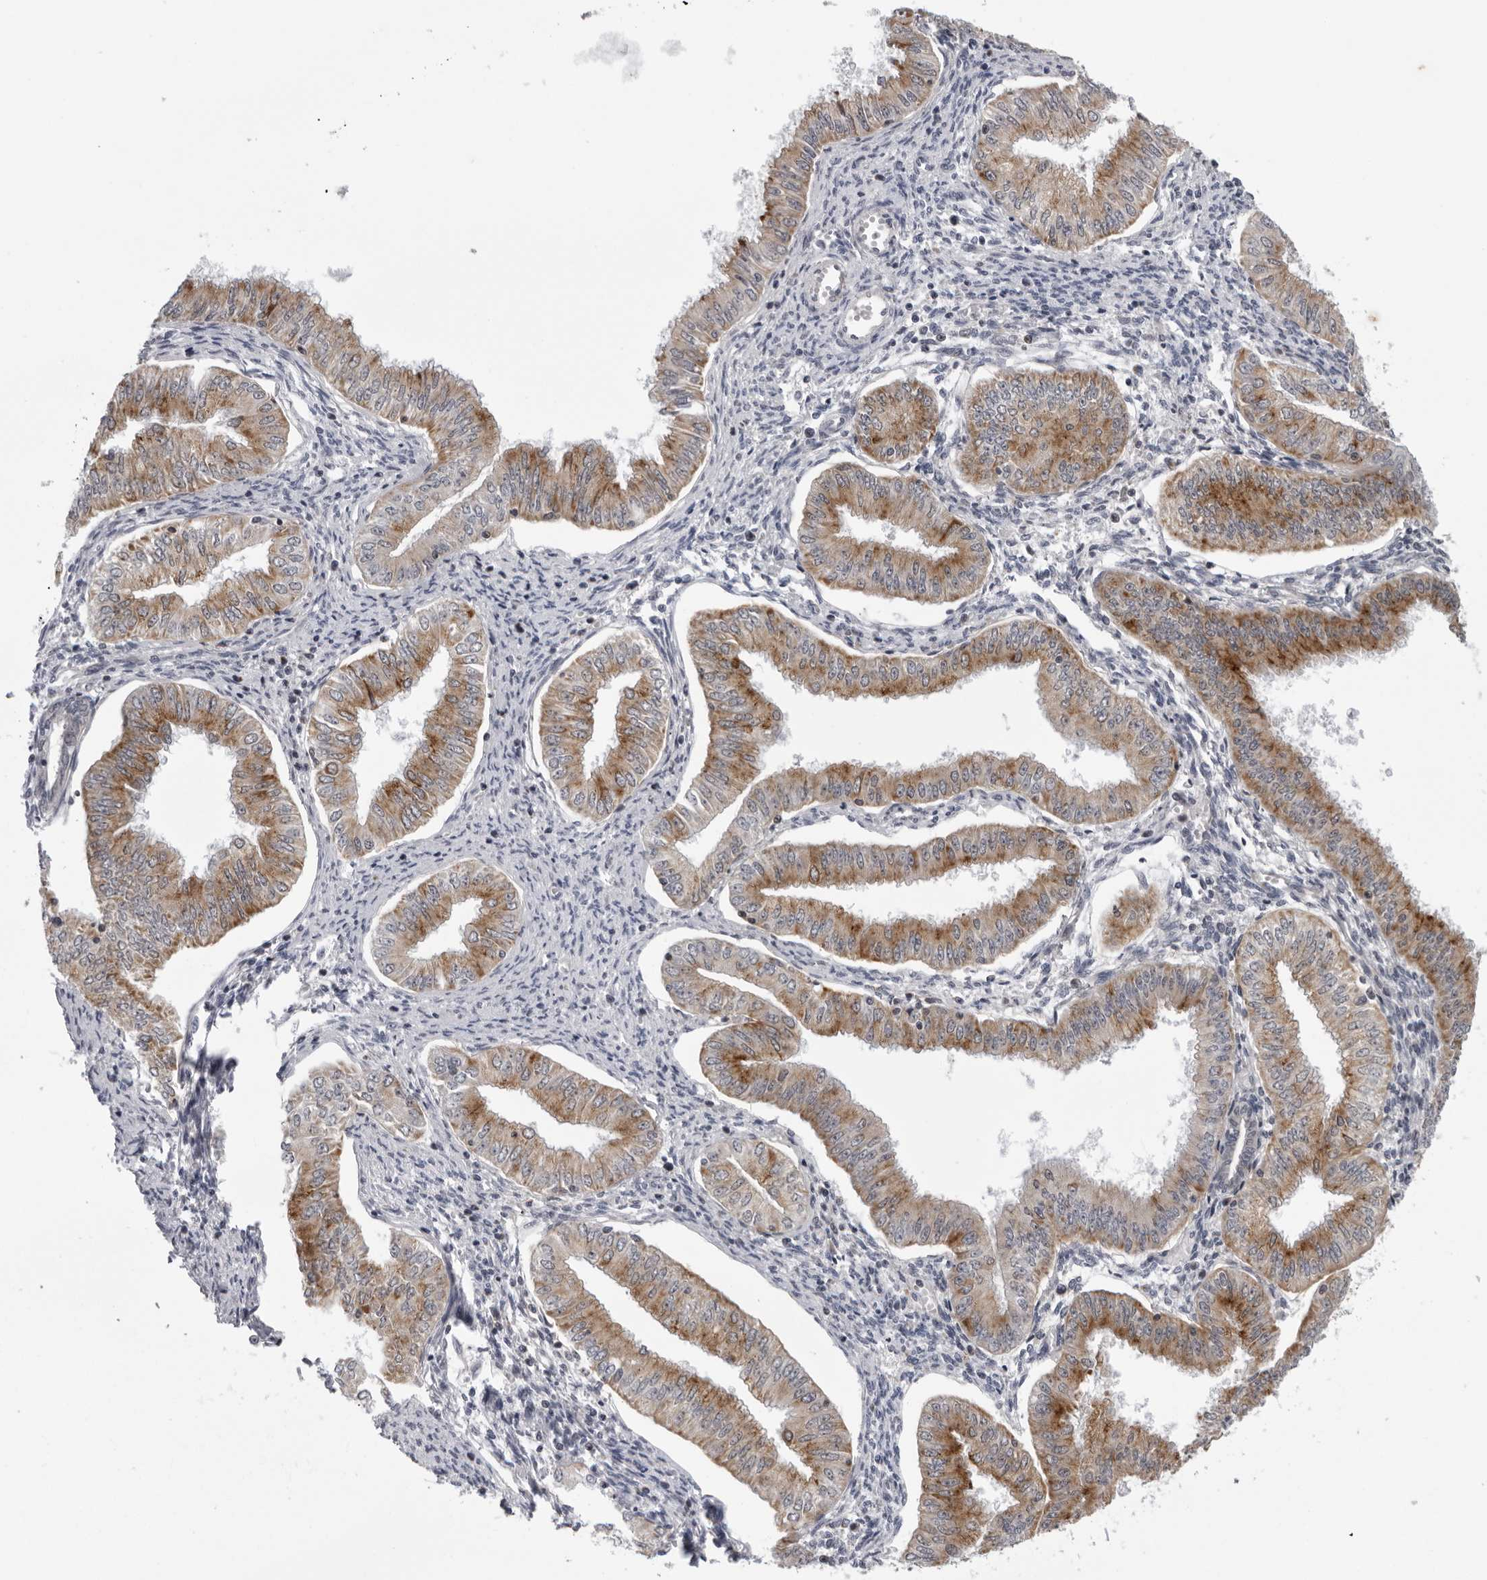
{"staining": {"intensity": "moderate", "quantity": ">75%", "location": "cytoplasmic/membranous"}, "tissue": "endometrial cancer", "cell_type": "Tumor cells", "image_type": "cancer", "snomed": [{"axis": "morphology", "description": "Normal tissue, NOS"}, {"axis": "morphology", "description": "Adenocarcinoma, NOS"}, {"axis": "topography", "description": "Endometrium"}], "caption": "DAB (3,3'-diaminobenzidine) immunohistochemical staining of endometrial cancer shows moderate cytoplasmic/membranous protein positivity in approximately >75% of tumor cells.", "gene": "CPT2", "patient": {"sex": "female", "age": 53}}